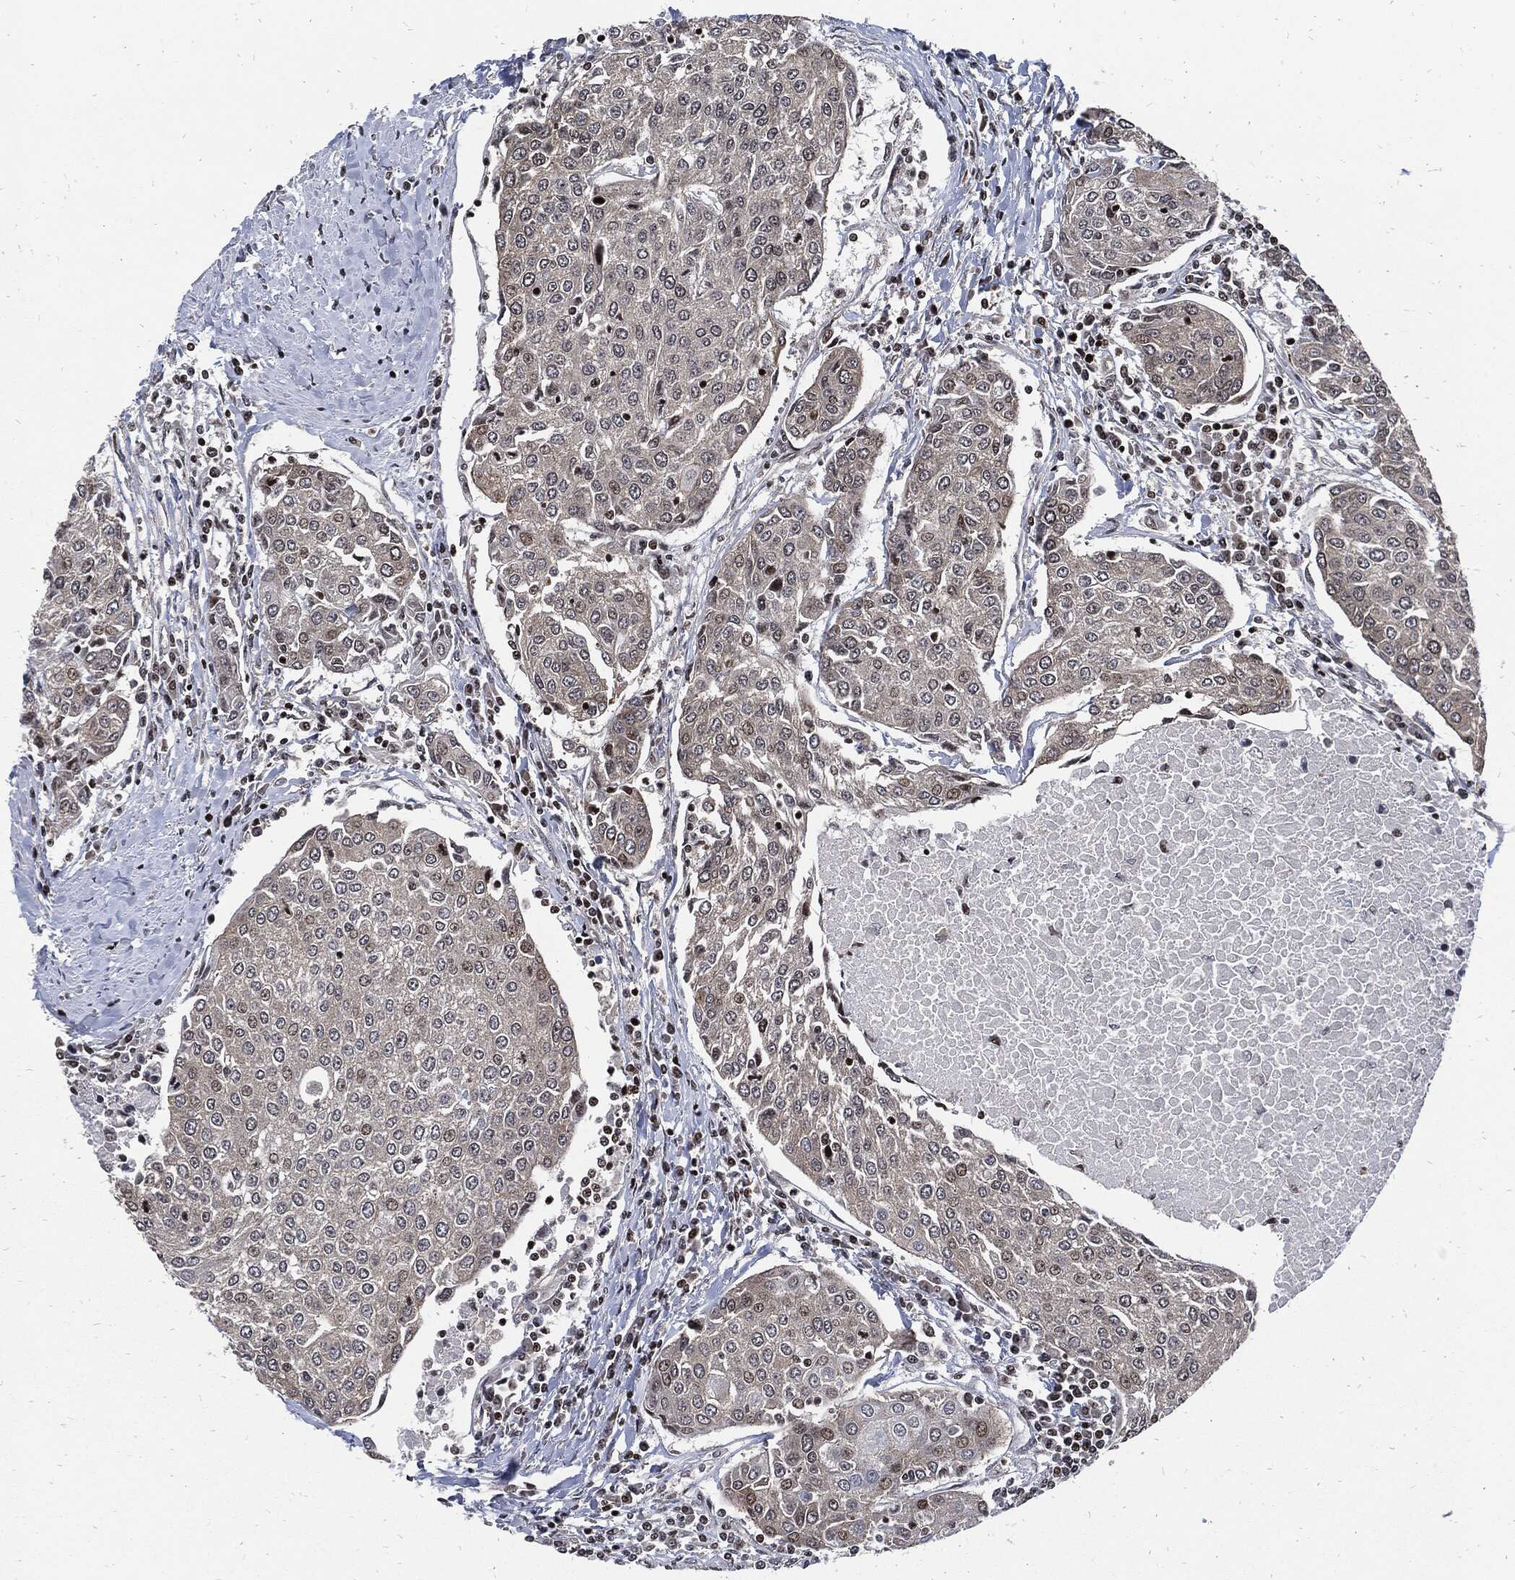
{"staining": {"intensity": "moderate", "quantity": "<25%", "location": "nuclear"}, "tissue": "urothelial cancer", "cell_type": "Tumor cells", "image_type": "cancer", "snomed": [{"axis": "morphology", "description": "Urothelial carcinoma, High grade"}, {"axis": "topography", "description": "Urinary bladder"}], "caption": "Urothelial cancer was stained to show a protein in brown. There is low levels of moderate nuclear positivity in approximately <25% of tumor cells.", "gene": "ZNF775", "patient": {"sex": "female", "age": 85}}